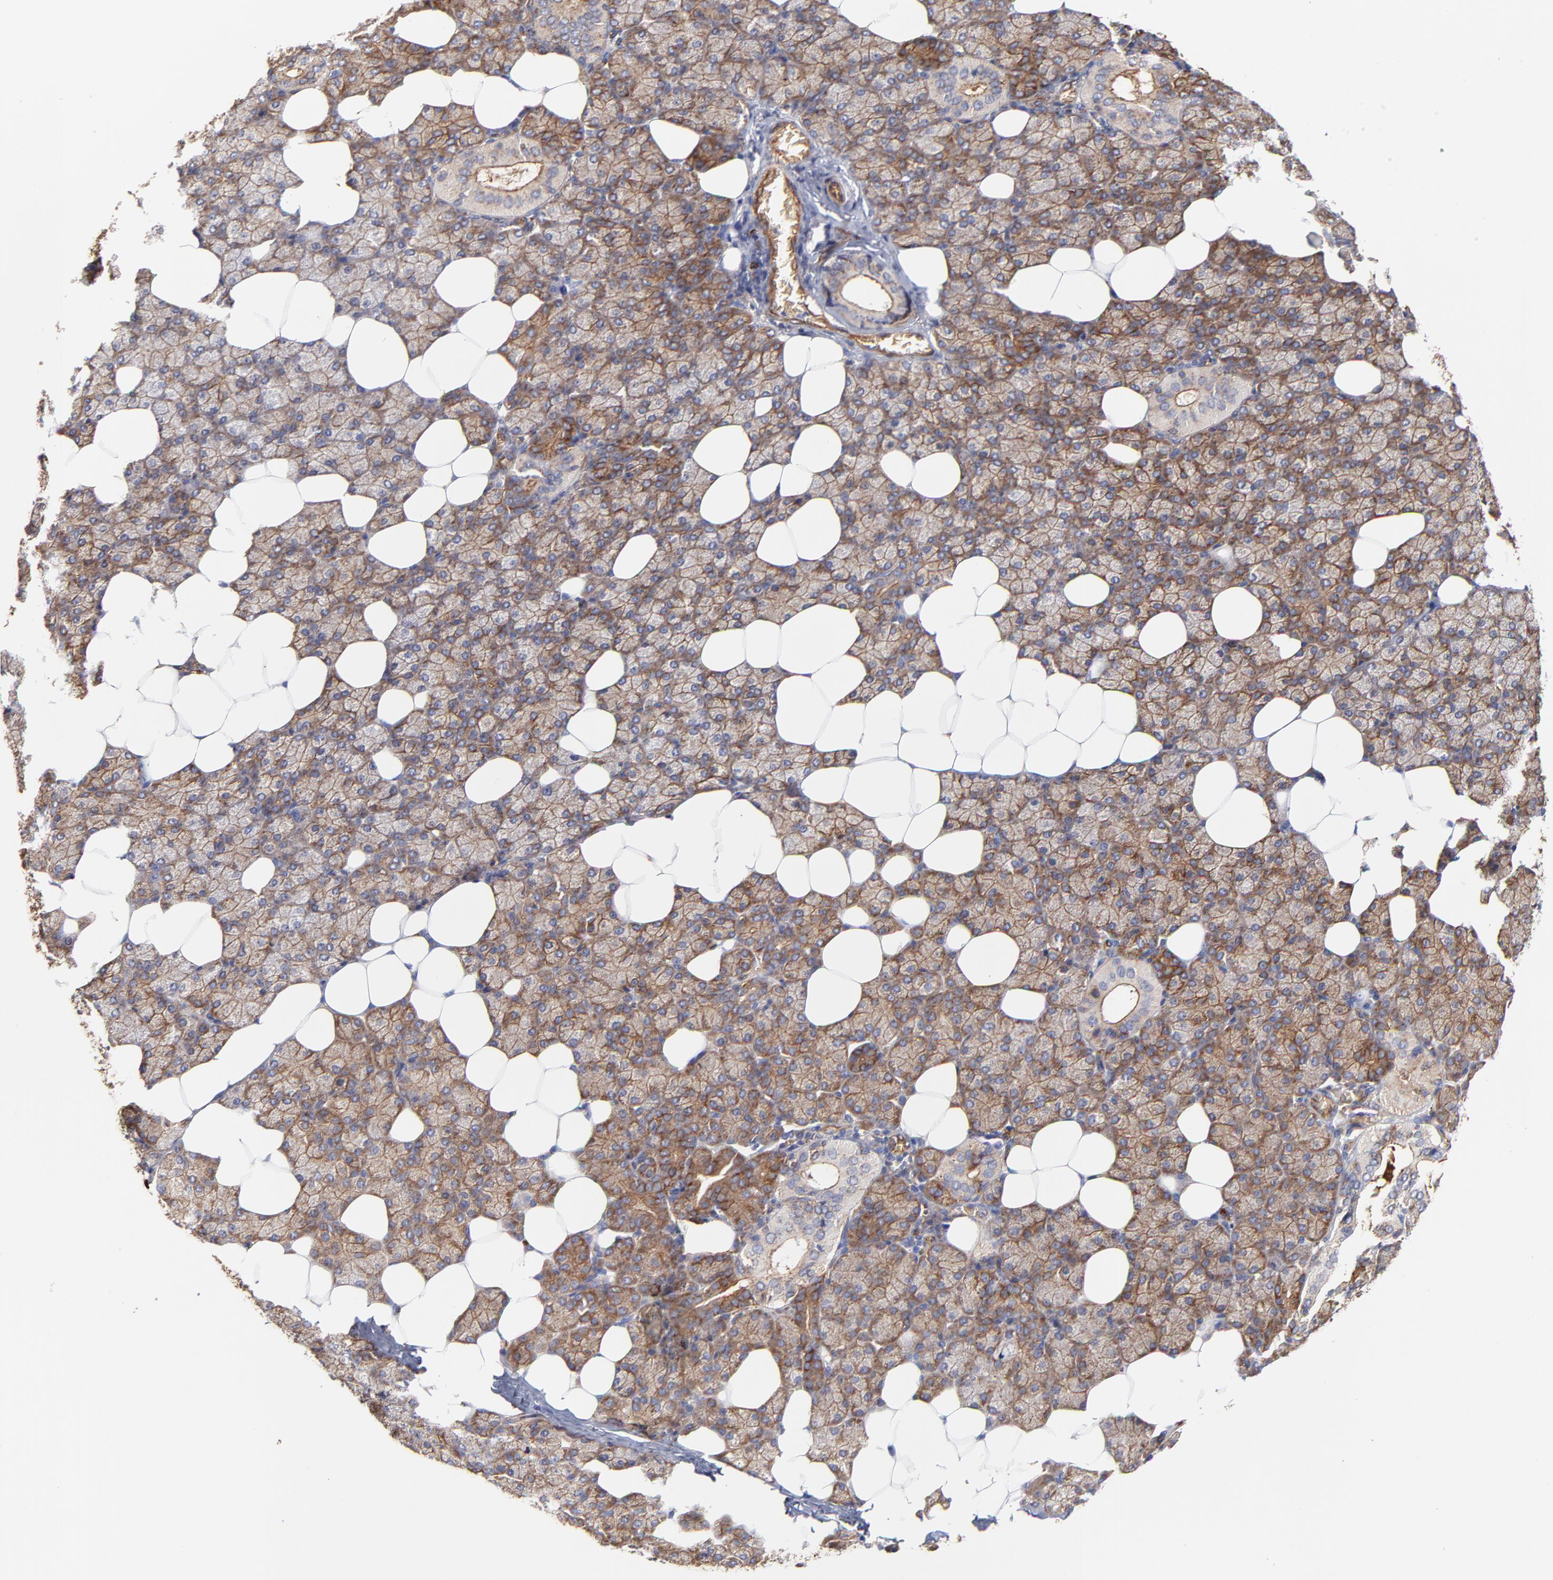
{"staining": {"intensity": "moderate", "quantity": ">75%", "location": "cytoplasmic/membranous"}, "tissue": "salivary gland", "cell_type": "Glandular cells", "image_type": "normal", "snomed": [{"axis": "morphology", "description": "Normal tissue, NOS"}, {"axis": "topography", "description": "Lymph node"}, {"axis": "topography", "description": "Salivary gland"}], "caption": "Human salivary gland stained for a protein (brown) exhibits moderate cytoplasmic/membranous positive staining in approximately >75% of glandular cells.", "gene": "CD2AP", "patient": {"sex": "male", "age": 8}}